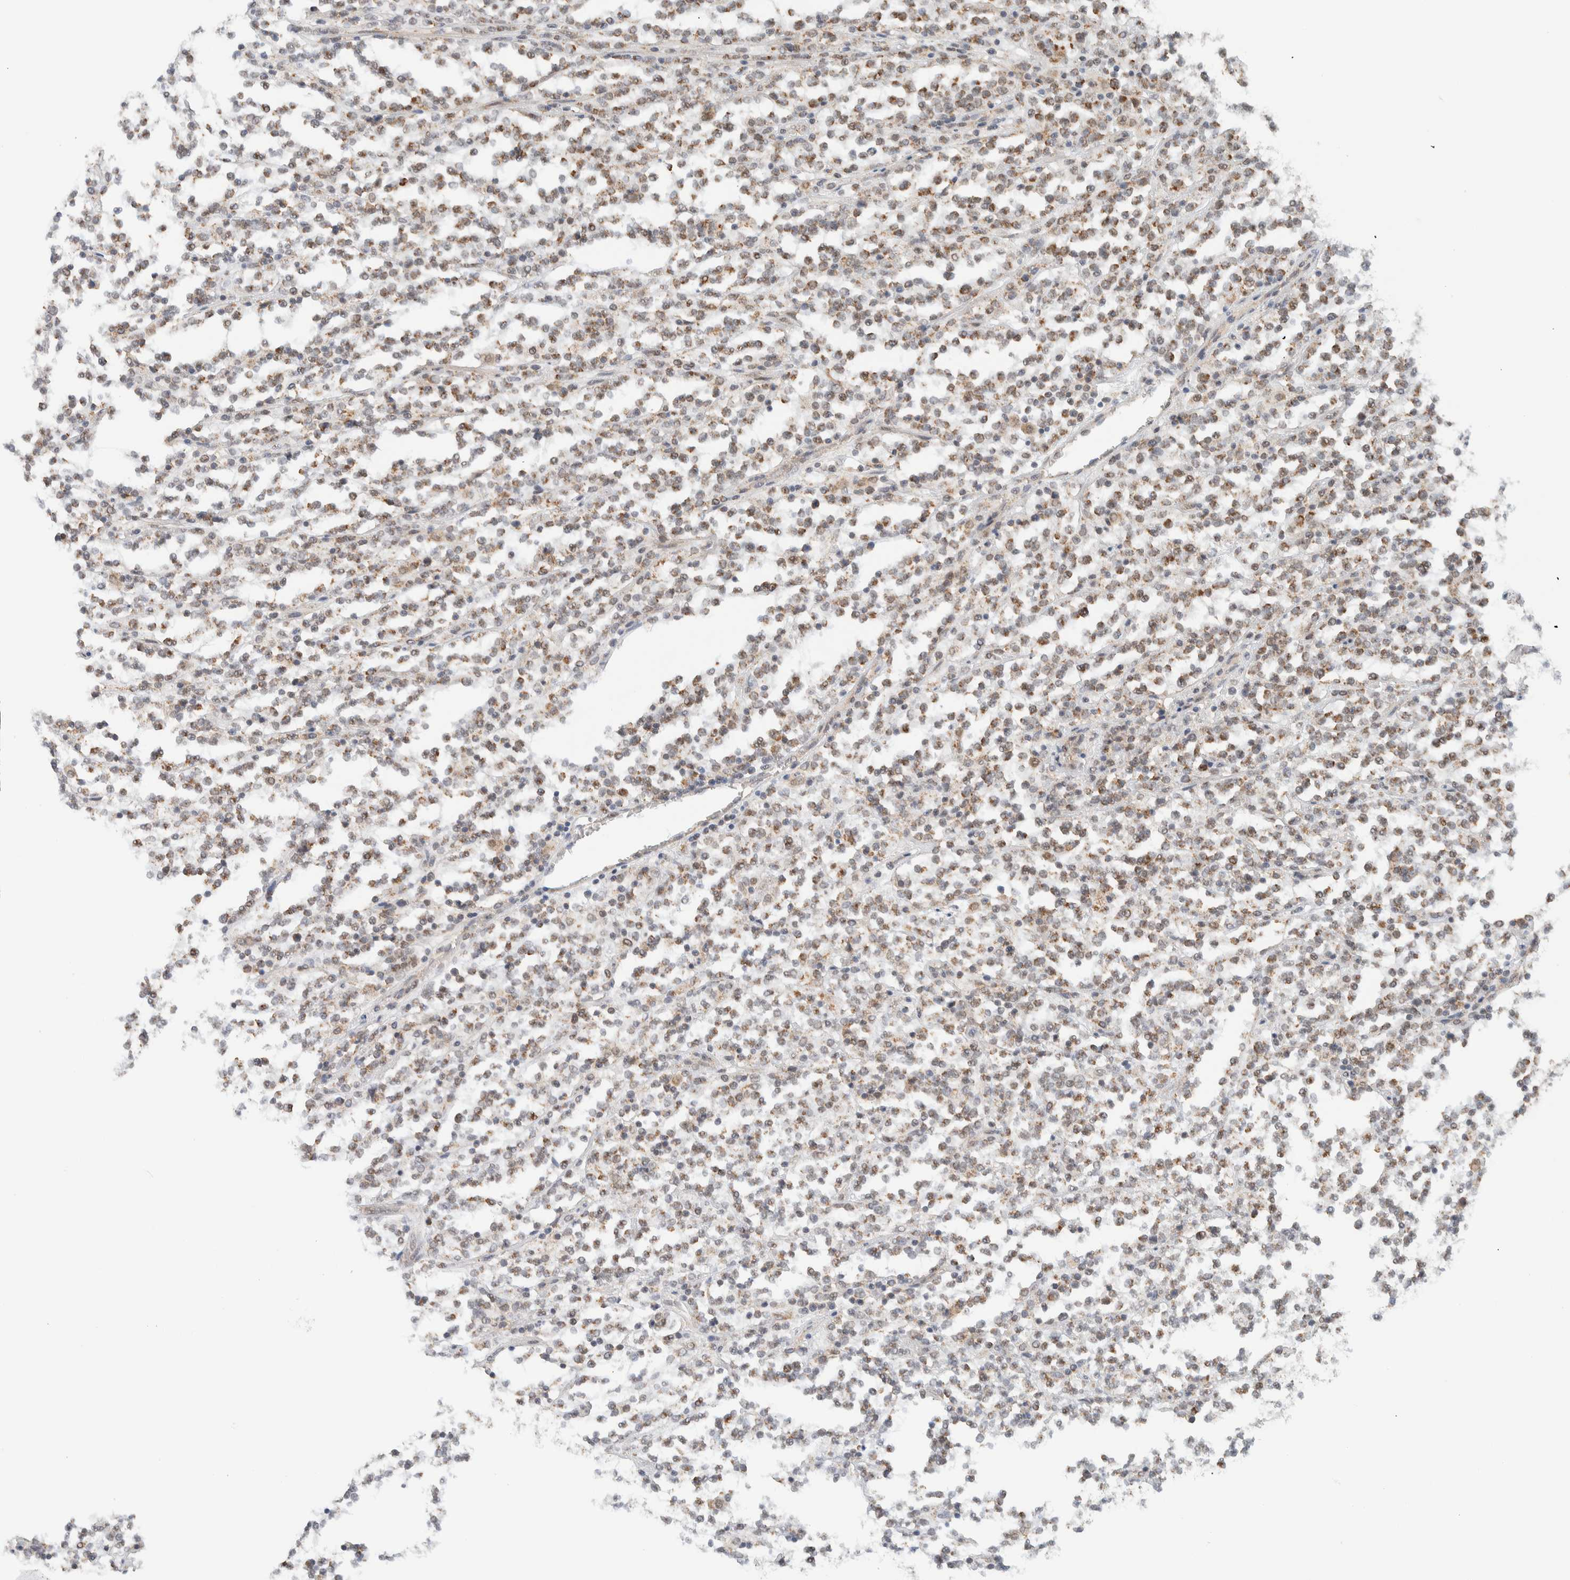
{"staining": {"intensity": "moderate", "quantity": ">75%", "location": "cytoplasmic/membranous"}, "tissue": "lymphoma", "cell_type": "Tumor cells", "image_type": "cancer", "snomed": [{"axis": "morphology", "description": "Malignant lymphoma, non-Hodgkin's type, High grade"}, {"axis": "topography", "description": "Soft tissue"}], "caption": "Brown immunohistochemical staining in human lymphoma exhibits moderate cytoplasmic/membranous positivity in approximately >75% of tumor cells. The protein of interest is stained brown, and the nuclei are stained in blue (DAB (3,3'-diaminobenzidine) IHC with brightfield microscopy, high magnification).", "gene": "MRPL41", "patient": {"sex": "male", "age": 18}}